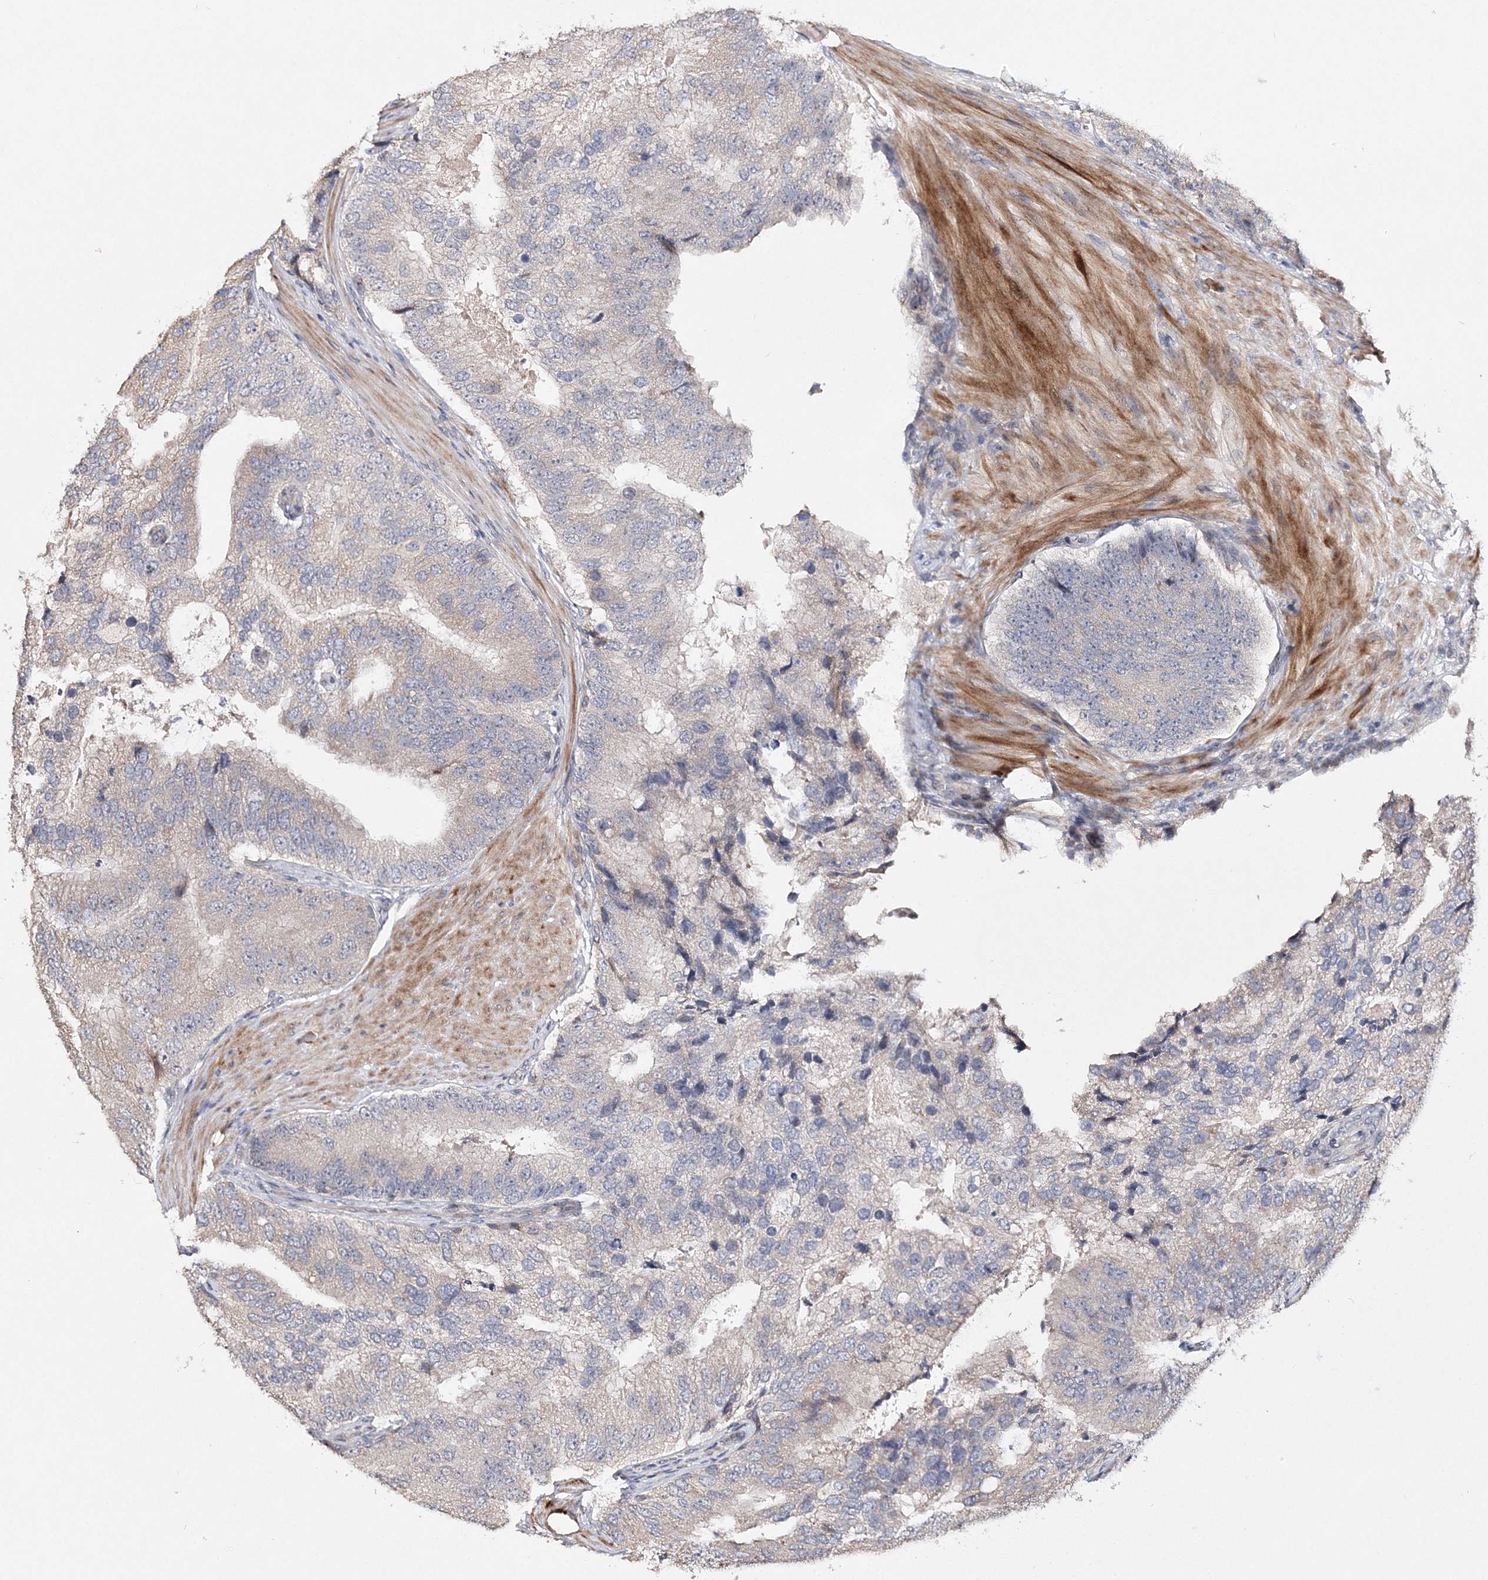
{"staining": {"intensity": "negative", "quantity": "none", "location": "none"}, "tissue": "prostate cancer", "cell_type": "Tumor cells", "image_type": "cancer", "snomed": [{"axis": "morphology", "description": "Adenocarcinoma, High grade"}, {"axis": "topography", "description": "Prostate"}], "caption": "Protein analysis of prostate cancer (adenocarcinoma (high-grade)) reveals no significant positivity in tumor cells. (DAB IHC with hematoxylin counter stain).", "gene": "GJB5", "patient": {"sex": "male", "age": 70}}